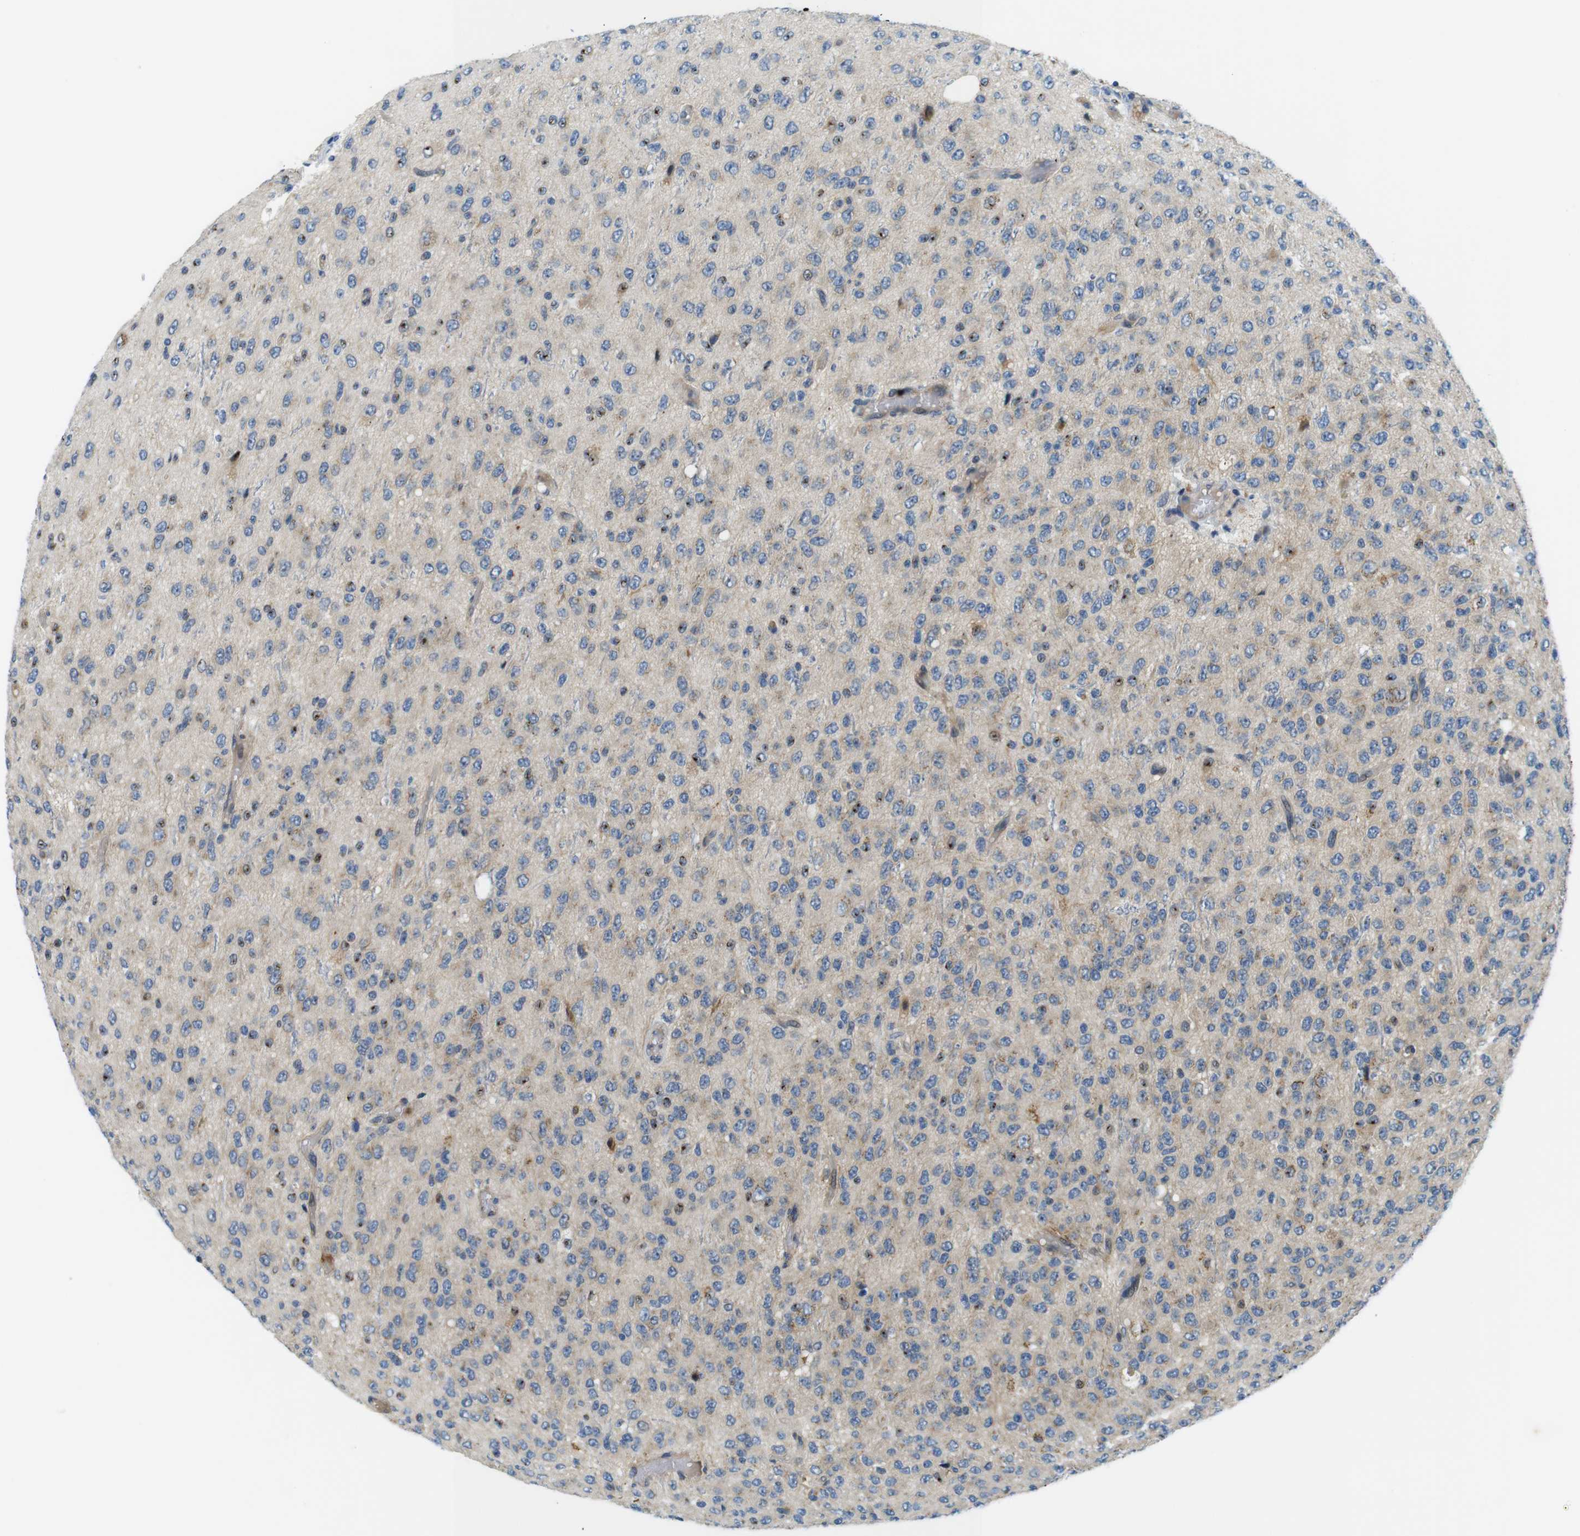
{"staining": {"intensity": "weak", "quantity": "<25%", "location": "cytoplasmic/membranous"}, "tissue": "glioma", "cell_type": "Tumor cells", "image_type": "cancer", "snomed": [{"axis": "morphology", "description": "Glioma, malignant, High grade"}, {"axis": "topography", "description": "pancreas cauda"}], "caption": "An image of glioma stained for a protein demonstrates no brown staining in tumor cells. Nuclei are stained in blue.", "gene": "ZDHHC3", "patient": {"sex": "male", "age": 60}}